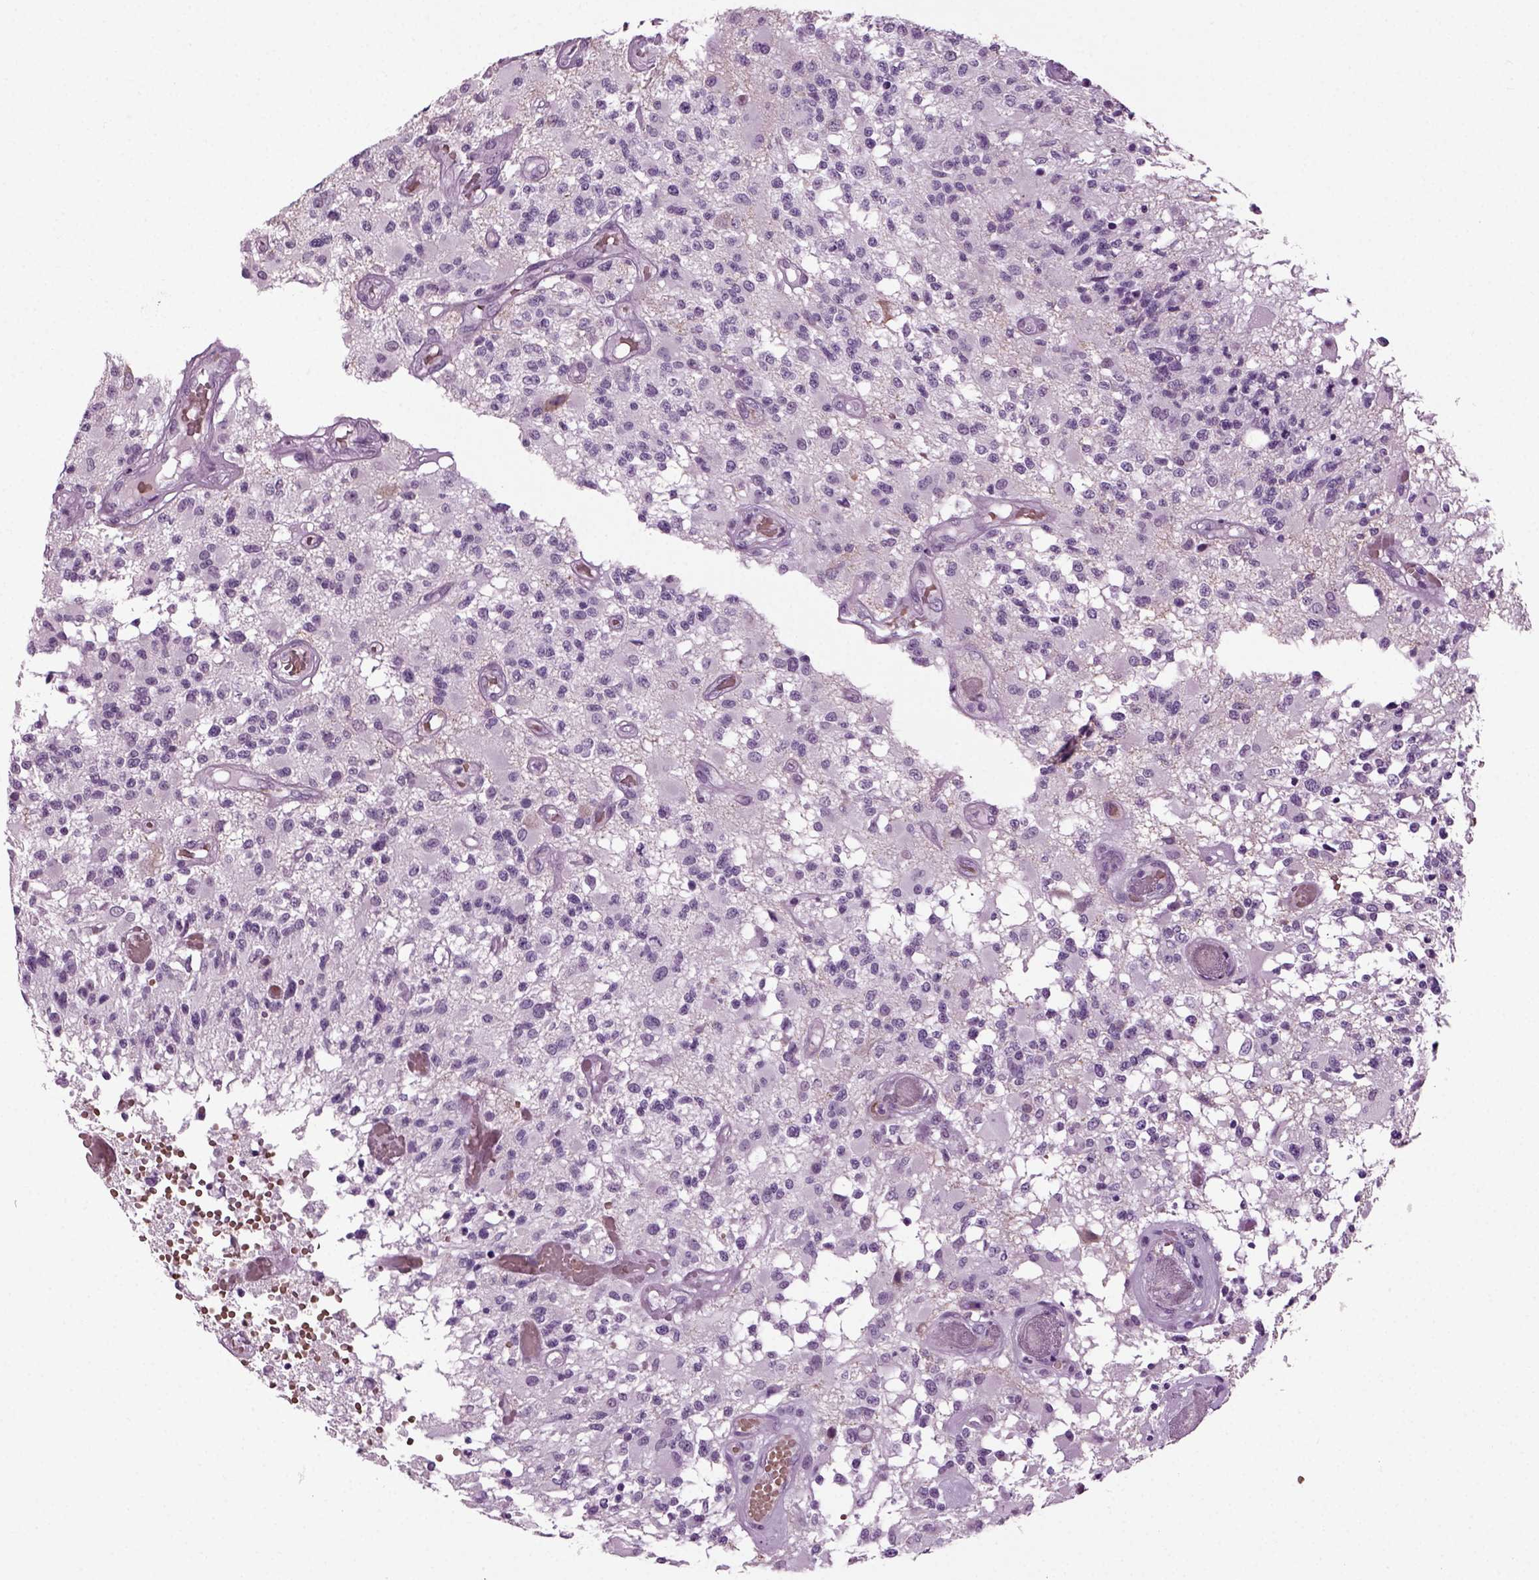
{"staining": {"intensity": "negative", "quantity": "none", "location": "none"}, "tissue": "glioma", "cell_type": "Tumor cells", "image_type": "cancer", "snomed": [{"axis": "morphology", "description": "Glioma, malignant, High grade"}, {"axis": "topography", "description": "Brain"}], "caption": "DAB immunohistochemical staining of glioma shows no significant expression in tumor cells.", "gene": "ZC2HC1C", "patient": {"sex": "female", "age": 63}}